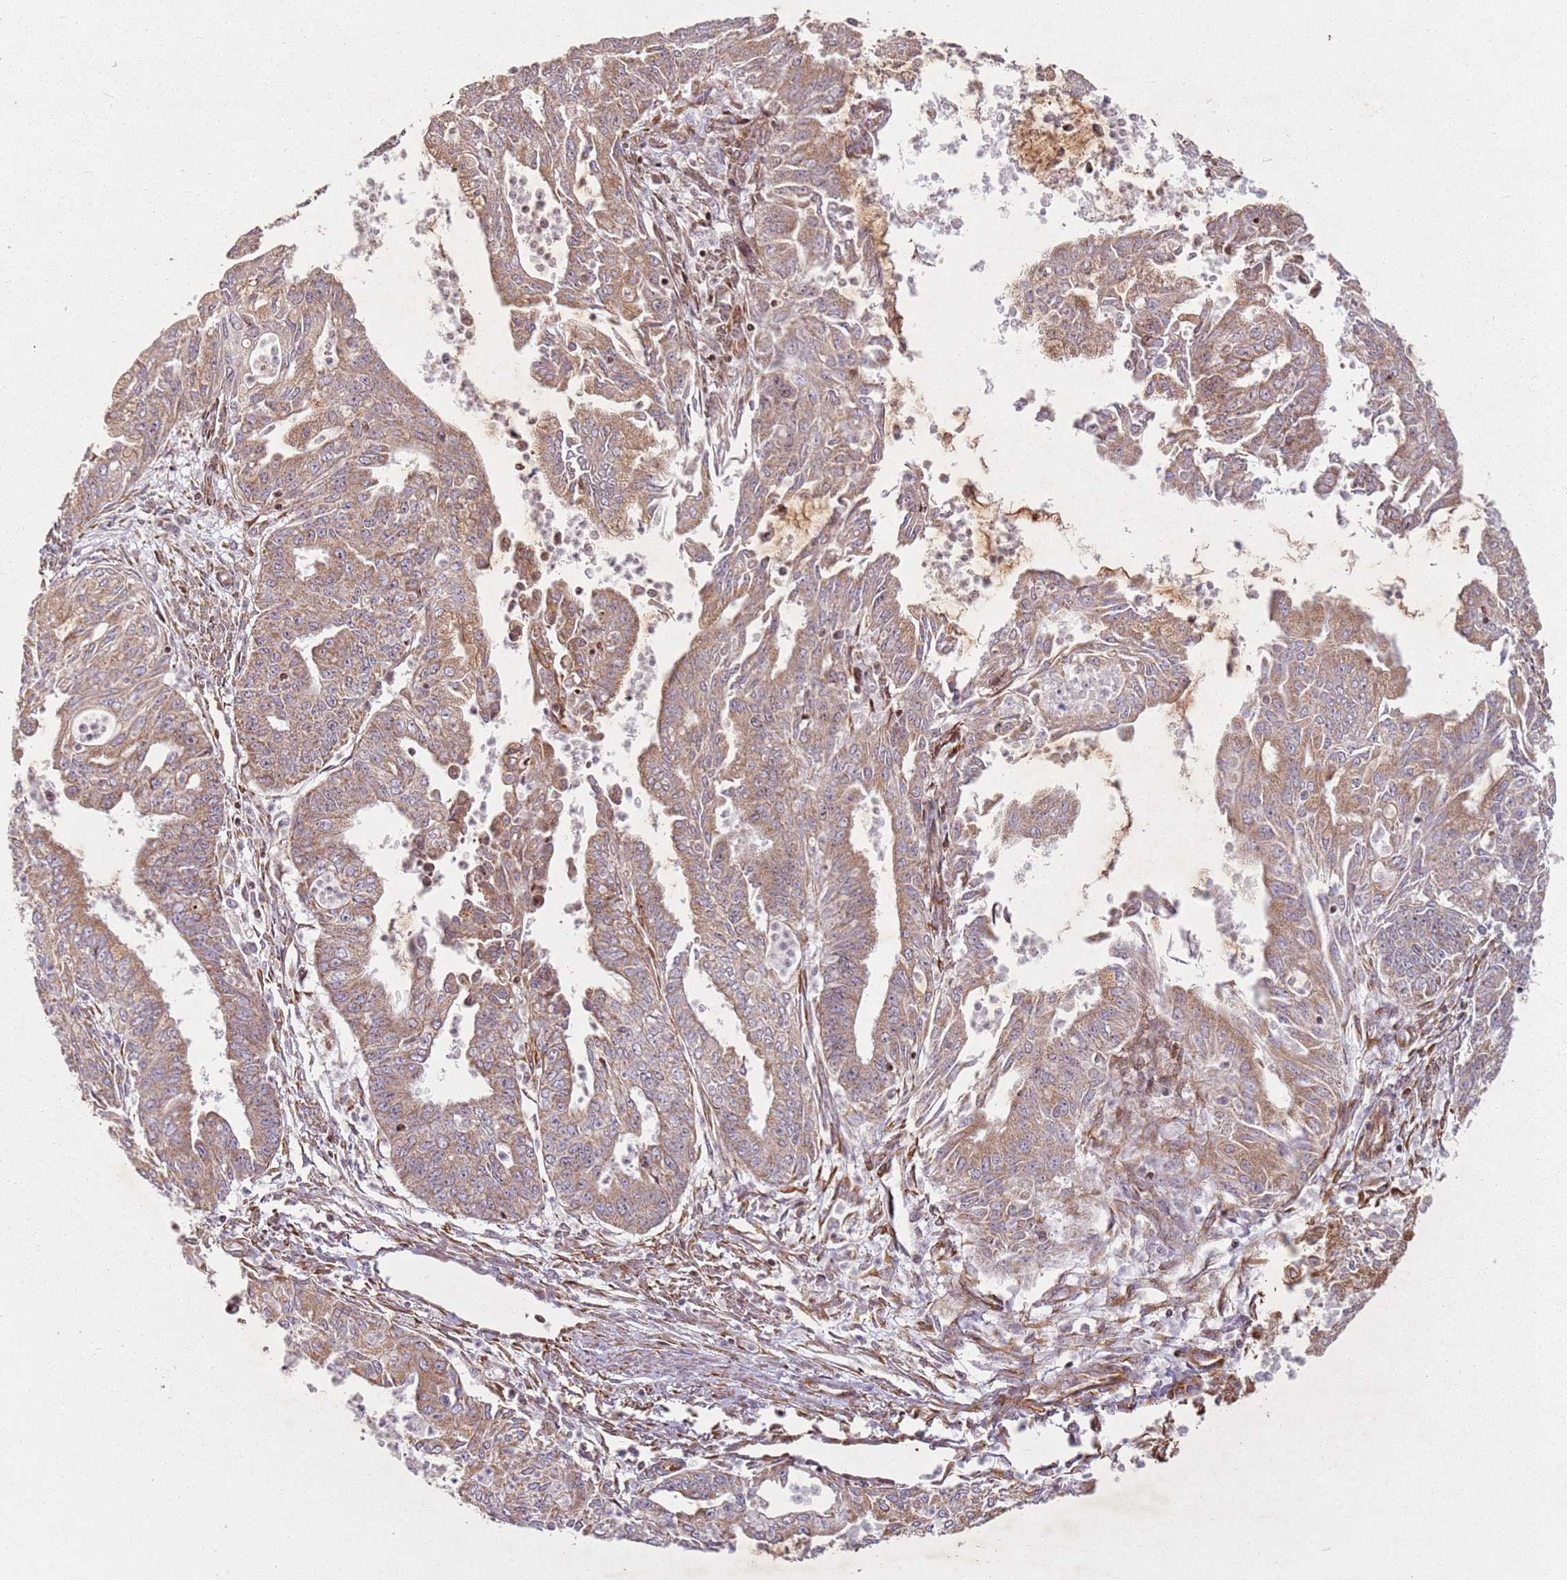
{"staining": {"intensity": "moderate", "quantity": ">75%", "location": "cytoplasmic/membranous"}, "tissue": "endometrial cancer", "cell_type": "Tumor cells", "image_type": "cancer", "snomed": [{"axis": "morphology", "description": "Adenocarcinoma, NOS"}, {"axis": "topography", "description": "Endometrium"}], "caption": "Human endometrial cancer (adenocarcinoma) stained for a protein (brown) demonstrates moderate cytoplasmic/membranous positive expression in approximately >75% of tumor cells.", "gene": "ARFRP1", "patient": {"sex": "female", "age": 73}}